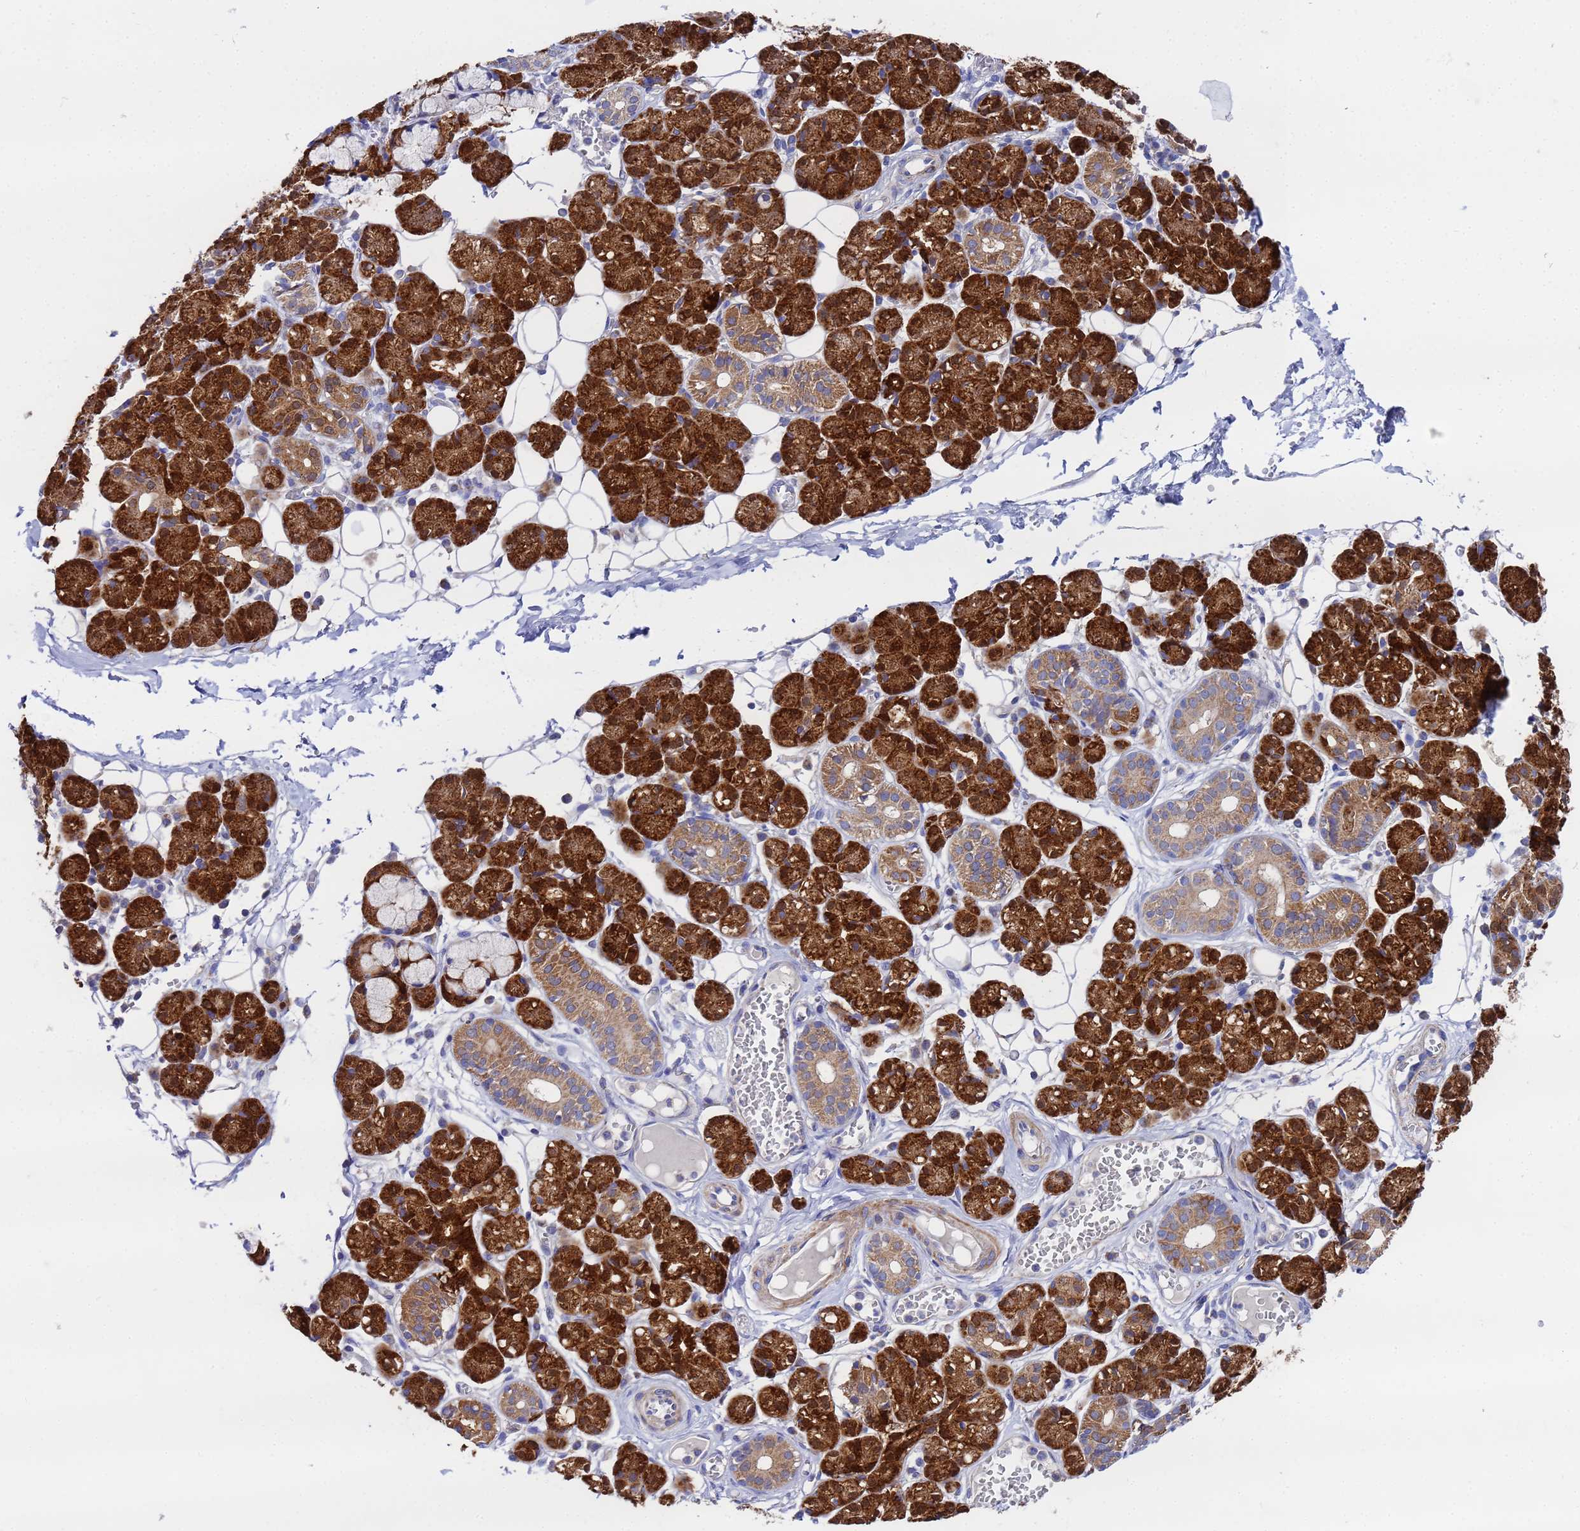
{"staining": {"intensity": "strong", "quantity": ">75%", "location": "cytoplasmic/membranous,nuclear"}, "tissue": "salivary gland", "cell_type": "Glandular cells", "image_type": "normal", "snomed": [{"axis": "morphology", "description": "Normal tissue, NOS"}, {"axis": "topography", "description": "Salivary gland"}], "caption": "Strong cytoplasmic/membranous,nuclear positivity for a protein is present in about >75% of glandular cells of benign salivary gland using IHC.", "gene": "FAHD2A", "patient": {"sex": "male", "age": 63}}